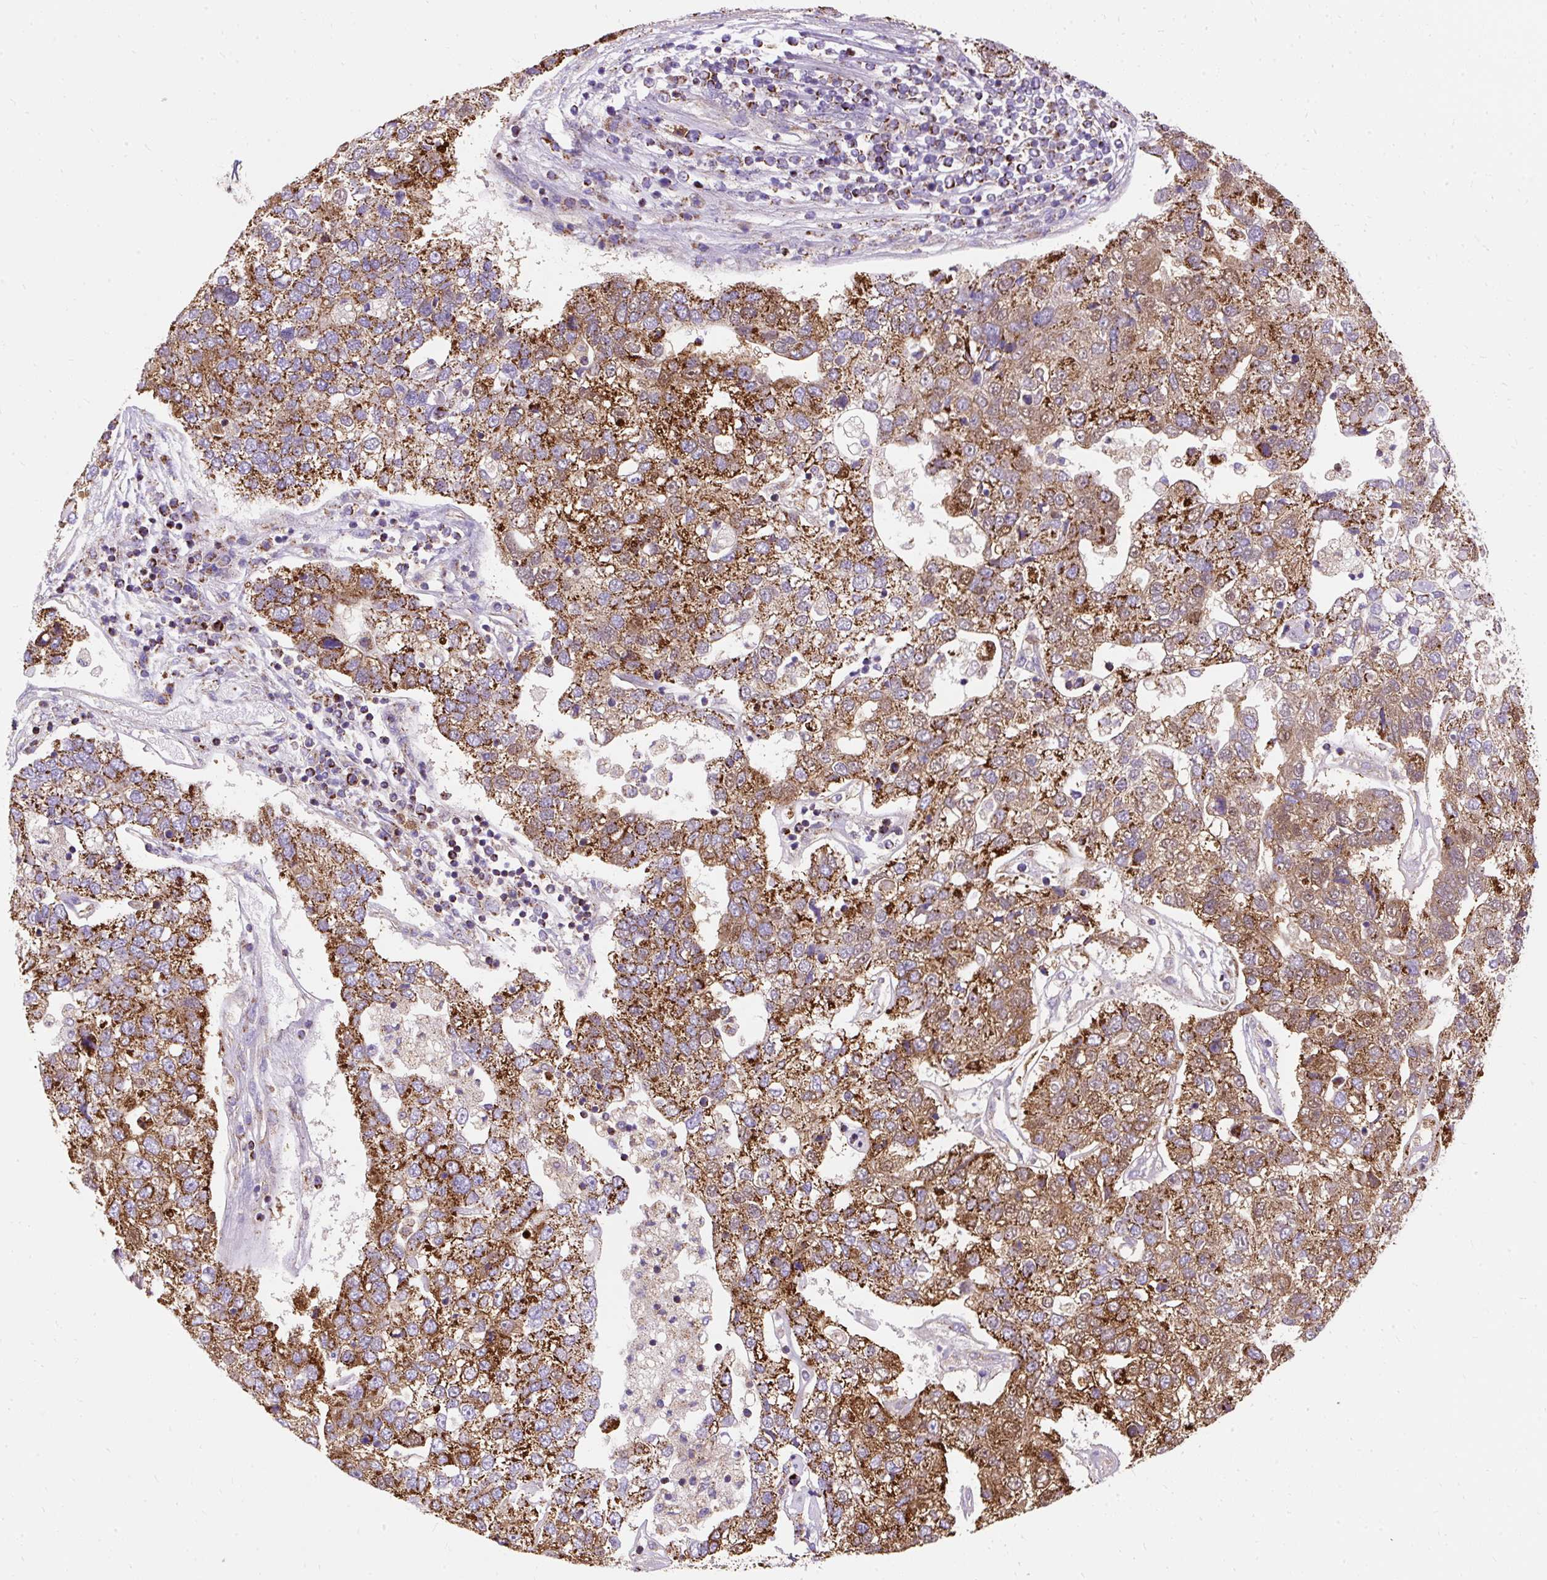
{"staining": {"intensity": "strong", "quantity": ">75%", "location": "cytoplasmic/membranous"}, "tissue": "pancreatic cancer", "cell_type": "Tumor cells", "image_type": "cancer", "snomed": [{"axis": "morphology", "description": "Adenocarcinoma, NOS"}, {"axis": "topography", "description": "Pancreas"}], "caption": "Pancreatic cancer stained with a brown dye demonstrates strong cytoplasmic/membranous positive positivity in approximately >75% of tumor cells.", "gene": "CEP290", "patient": {"sex": "female", "age": 61}}